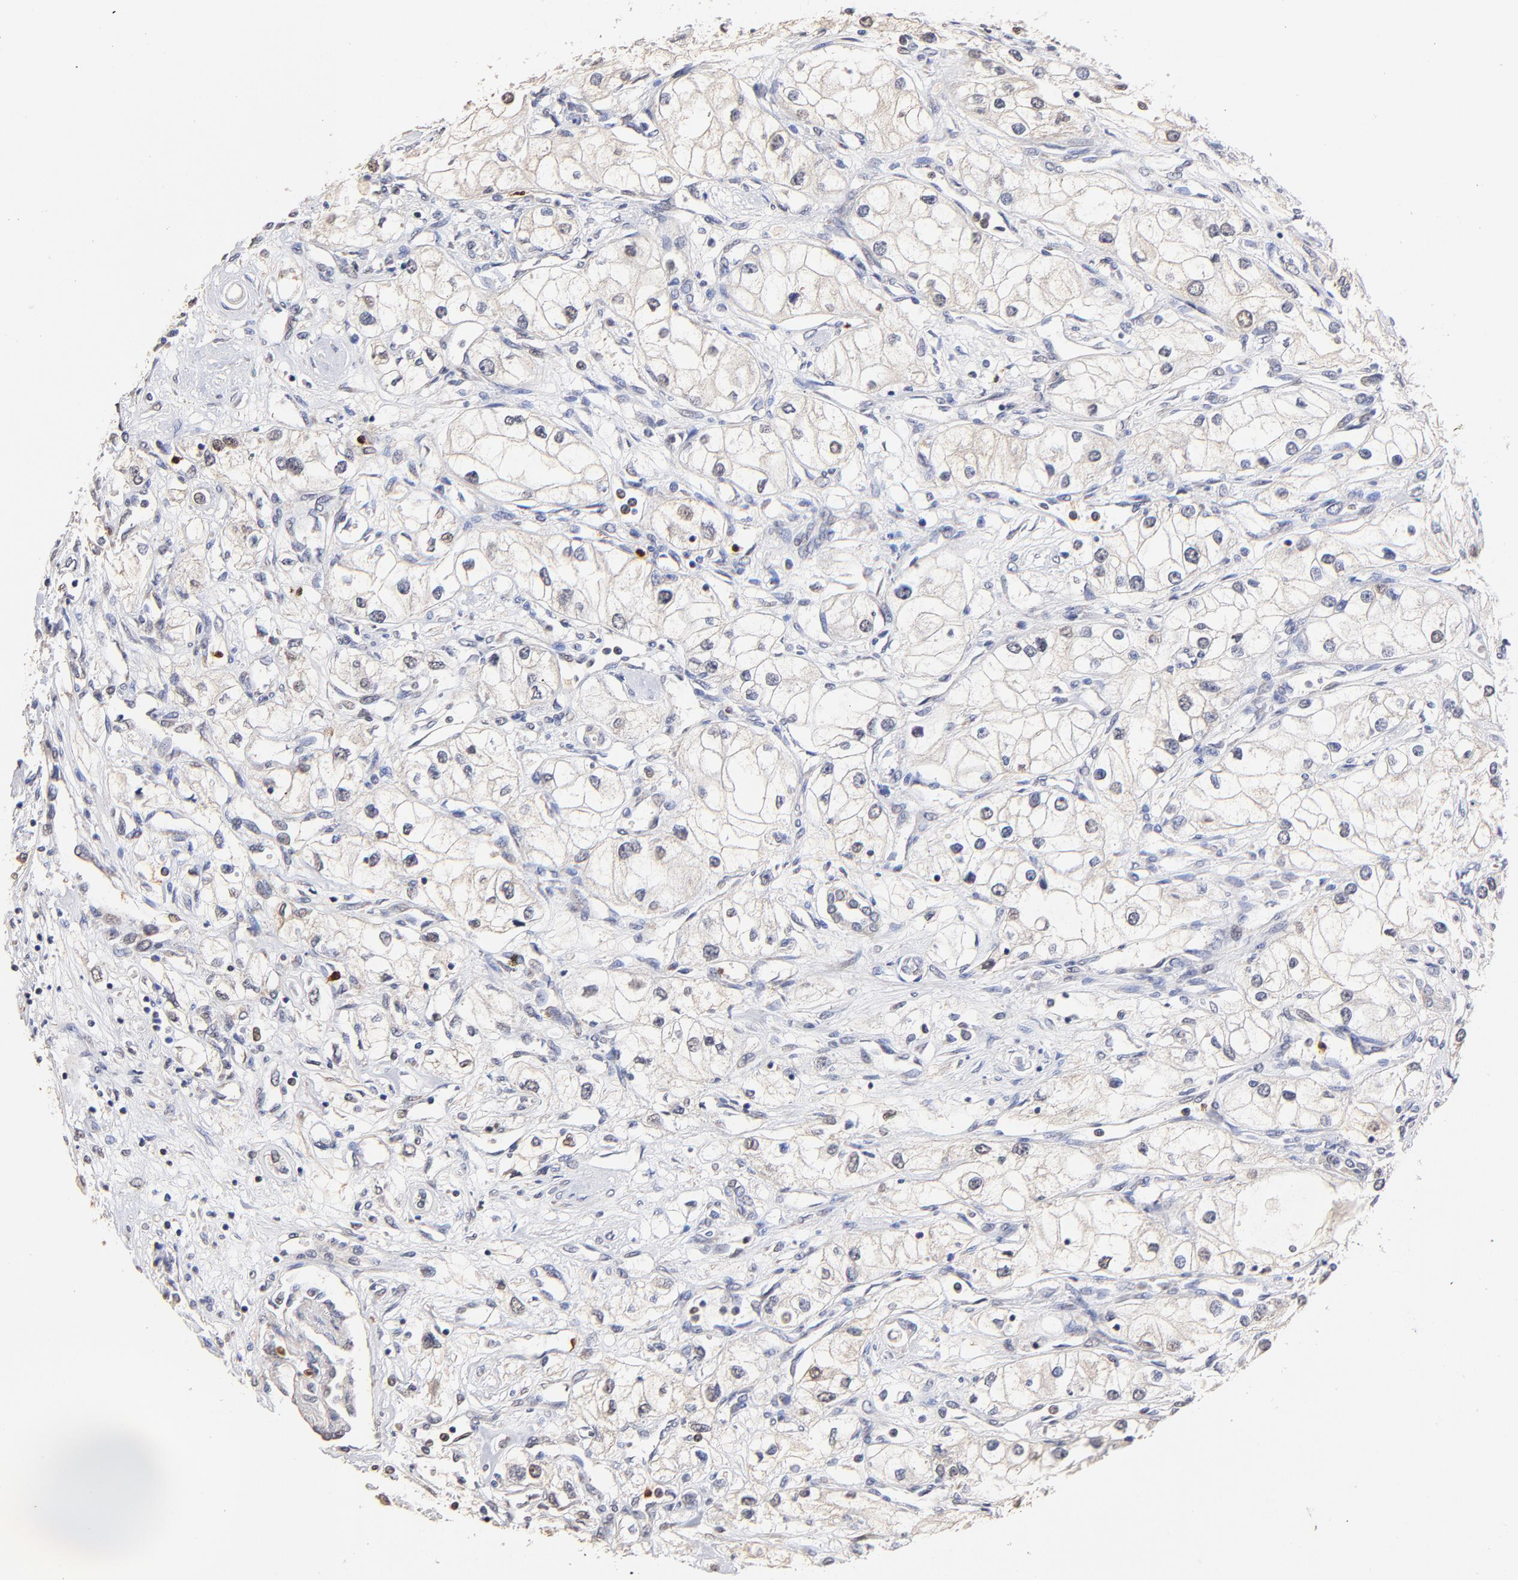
{"staining": {"intensity": "weak", "quantity": "25%-75%", "location": "cytoplasmic/membranous"}, "tissue": "renal cancer", "cell_type": "Tumor cells", "image_type": "cancer", "snomed": [{"axis": "morphology", "description": "Adenocarcinoma, NOS"}, {"axis": "topography", "description": "Kidney"}], "caption": "Protein analysis of adenocarcinoma (renal) tissue demonstrates weak cytoplasmic/membranous positivity in about 25%-75% of tumor cells.", "gene": "BBOF1", "patient": {"sex": "male", "age": 57}}